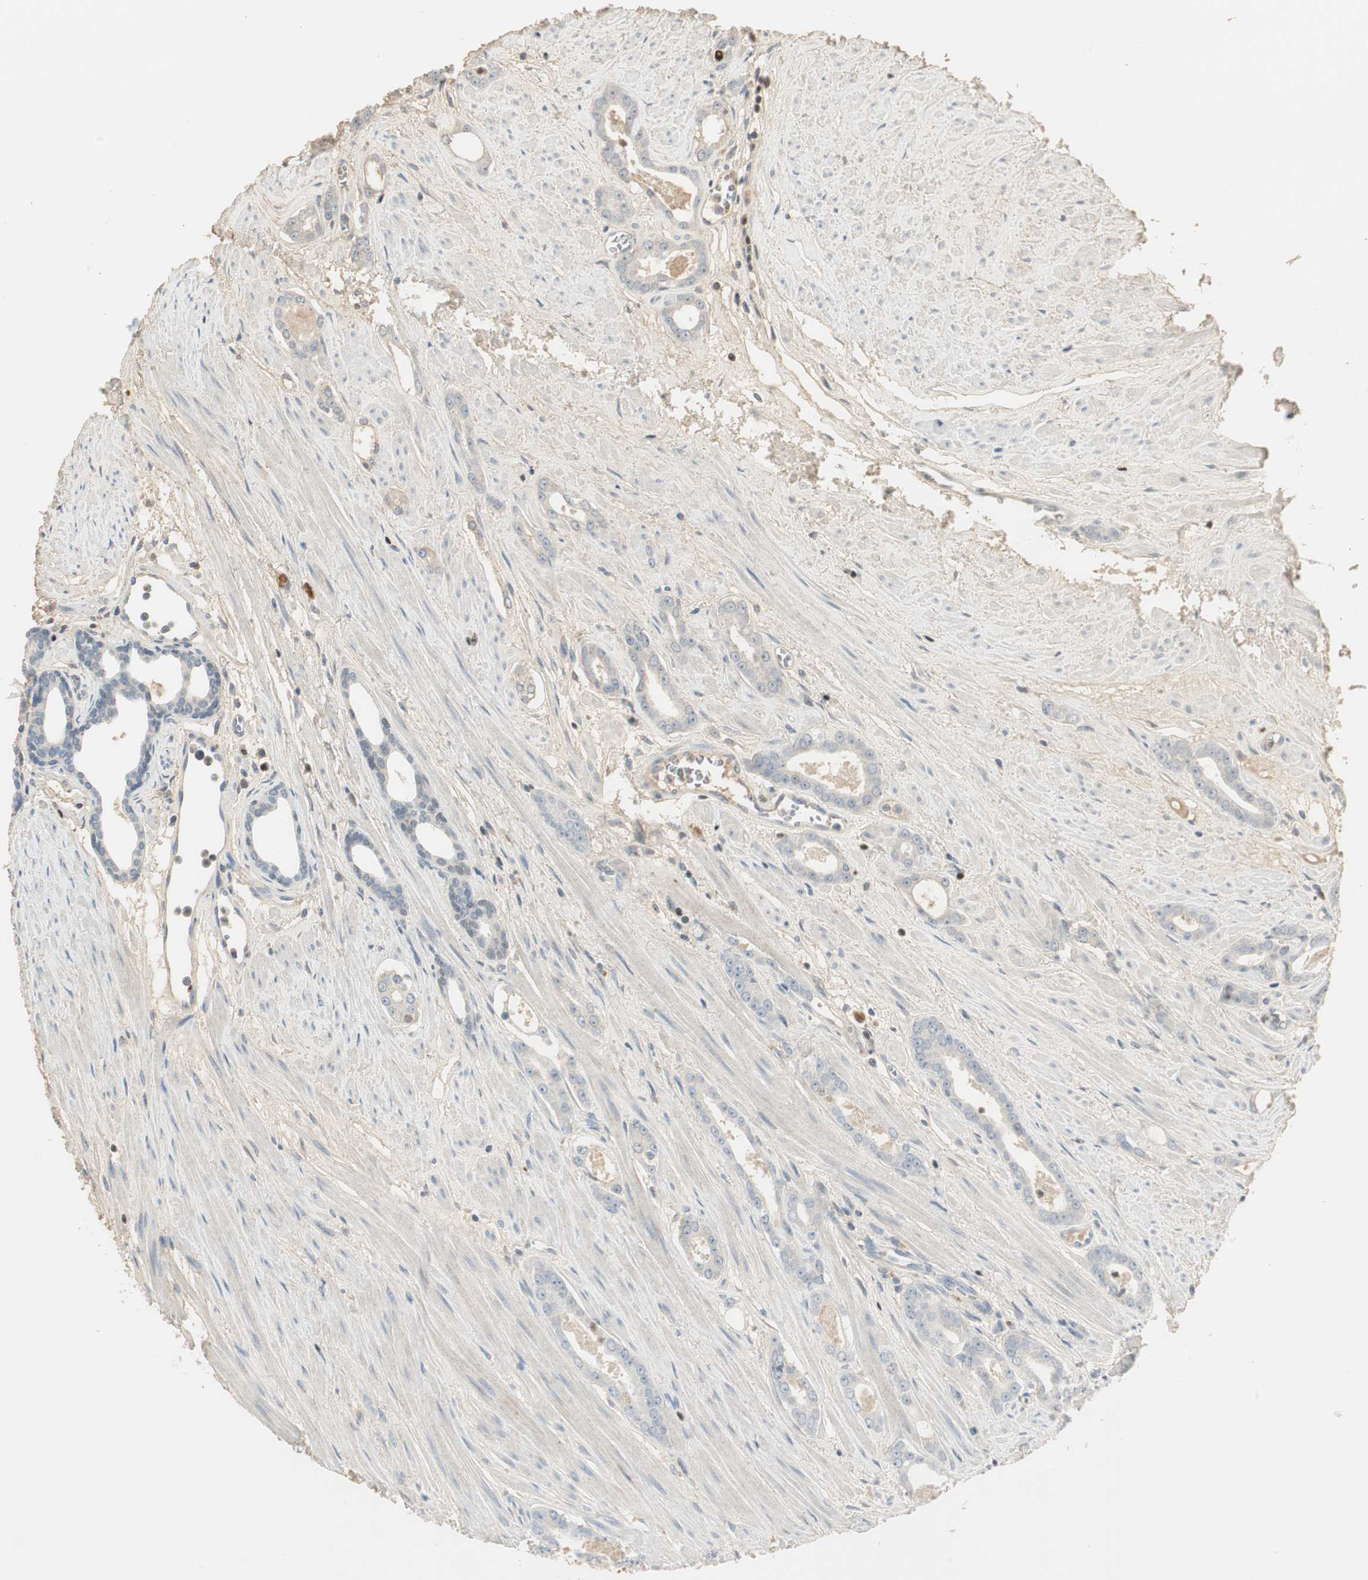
{"staining": {"intensity": "negative", "quantity": "none", "location": "none"}, "tissue": "prostate cancer", "cell_type": "Tumor cells", "image_type": "cancer", "snomed": [{"axis": "morphology", "description": "Adenocarcinoma, Low grade"}, {"axis": "topography", "description": "Prostate"}], "caption": "IHC image of prostate cancer (adenocarcinoma (low-grade)) stained for a protein (brown), which displays no expression in tumor cells.", "gene": "RUNX2", "patient": {"sex": "male", "age": 57}}